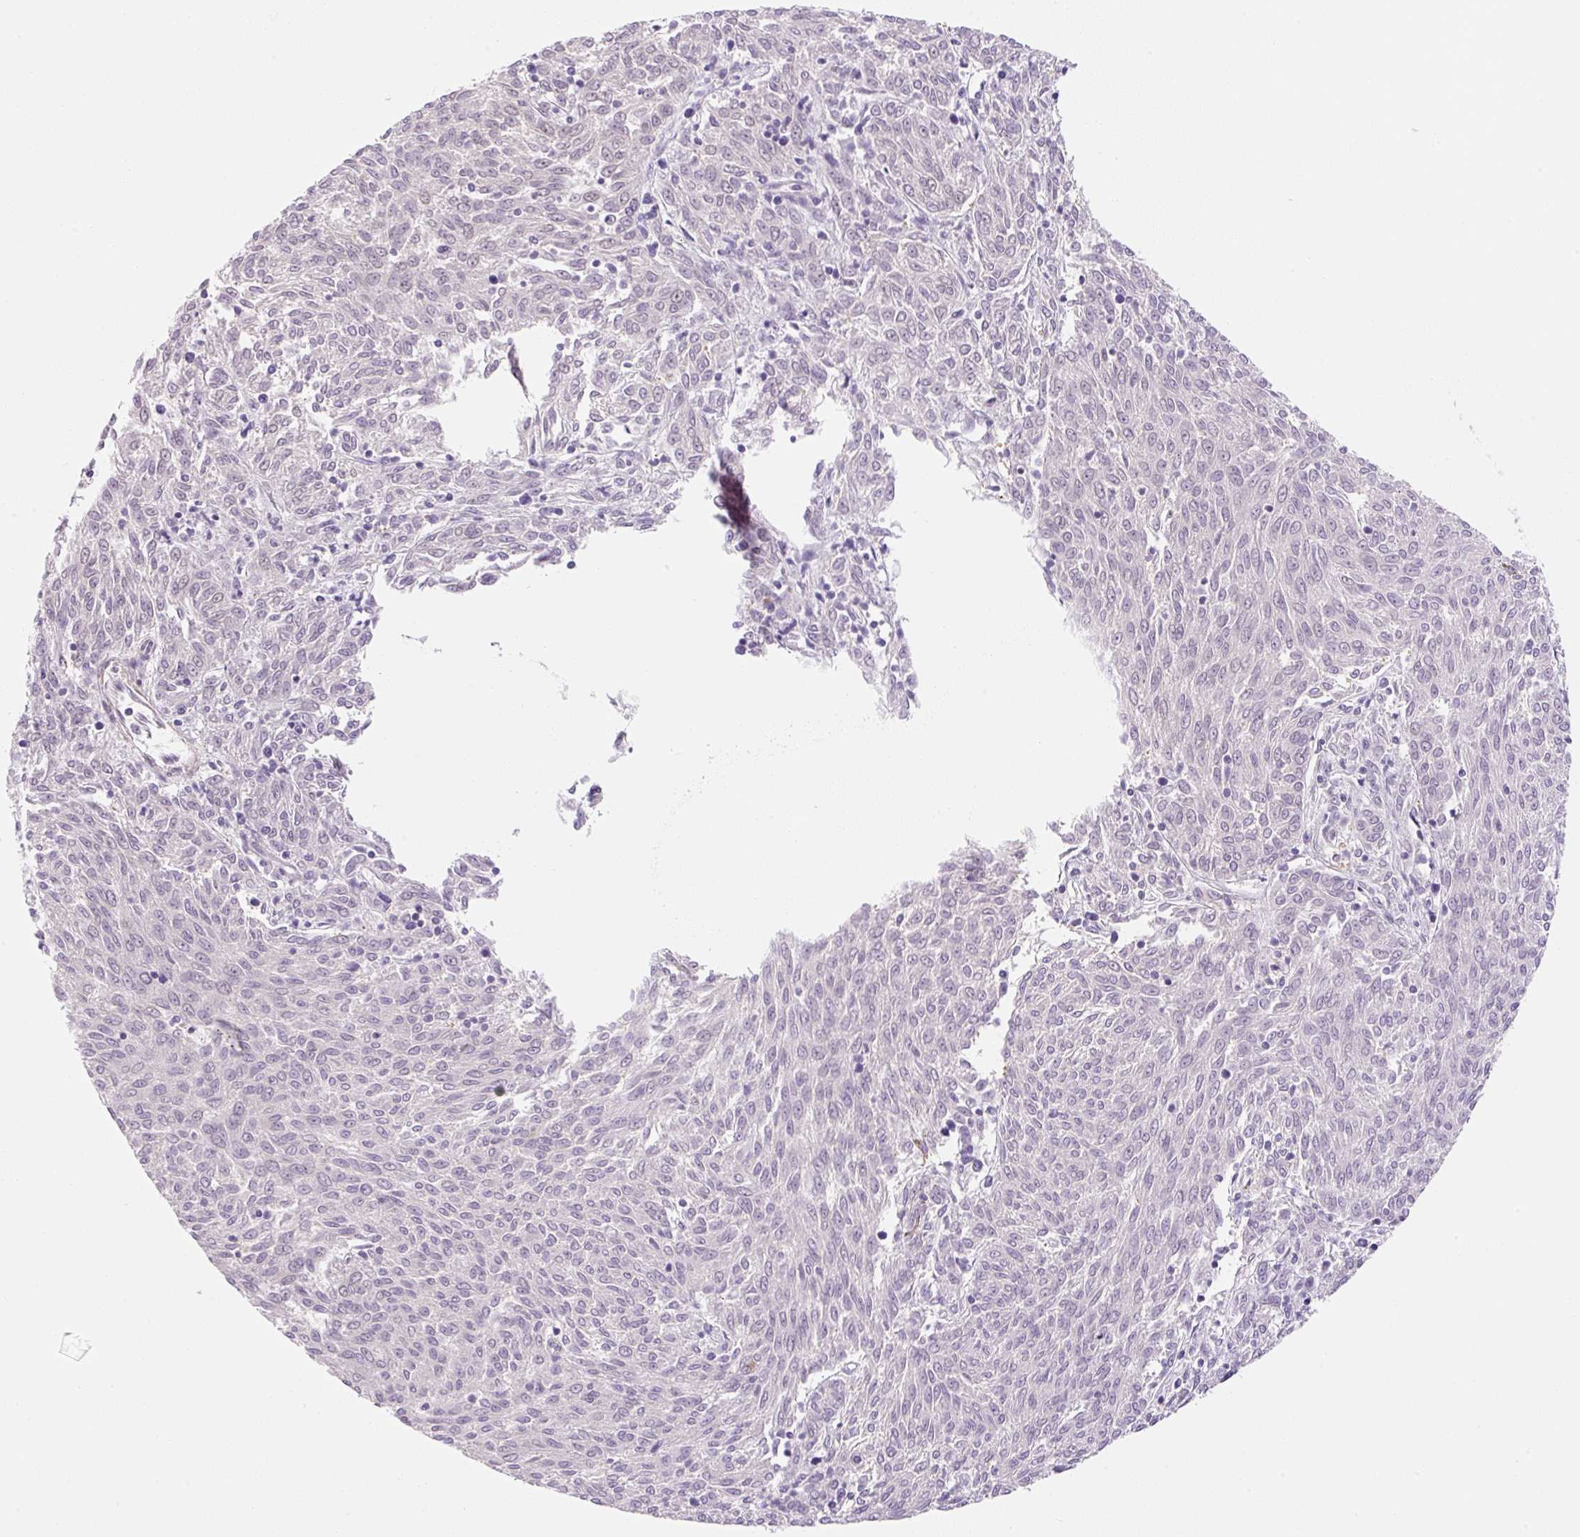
{"staining": {"intensity": "weak", "quantity": "25%-75%", "location": "nuclear"}, "tissue": "melanoma", "cell_type": "Tumor cells", "image_type": "cancer", "snomed": [{"axis": "morphology", "description": "Malignant melanoma, NOS"}, {"axis": "topography", "description": "Skin"}], "caption": "A high-resolution image shows immunohistochemistry (IHC) staining of malignant melanoma, which reveals weak nuclear expression in approximately 25%-75% of tumor cells.", "gene": "SYNE3", "patient": {"sex": "female", "age": 72}}